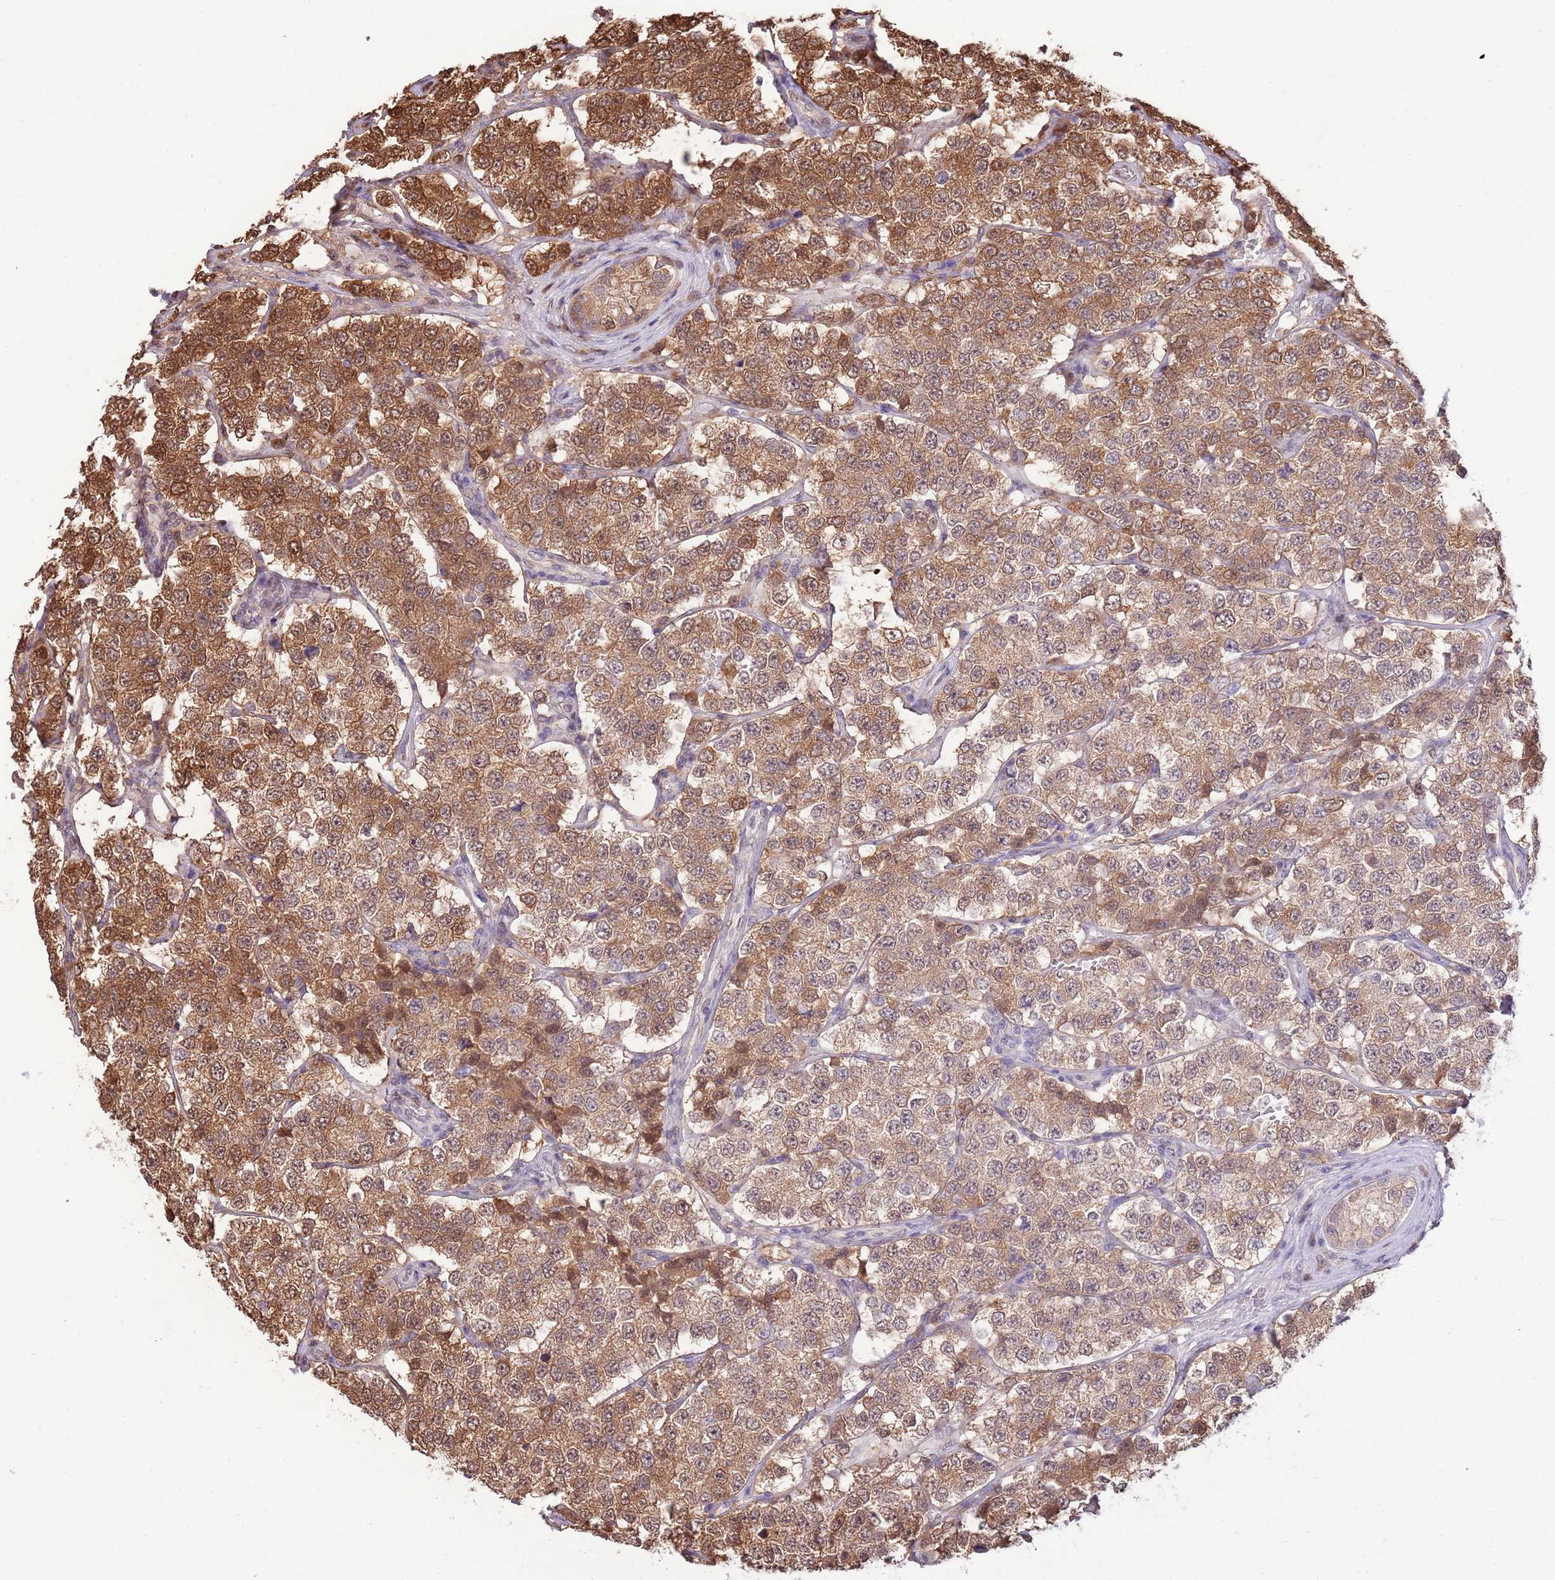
{"staining": {"intensity": "moderate", "quantity": ">75%", "location": "cytoplasmic/membranous"}, "tissue": "testis cancer", "cell_type": "Tumor cells", "image_type": "cancer", "snomed": [{"axis": "morphology", "description": "Seminoma, NOS"}, {"axis": "topography", "description": "Testis"}], "caption": "Protein analysis of seminoma (testis) tissue reveals moderate cytoplasmic/membranous positivity in approximately >75% of tumor cells.", "gene": "NSFL1C", "patient": {"sex": "male", "age": 34}}